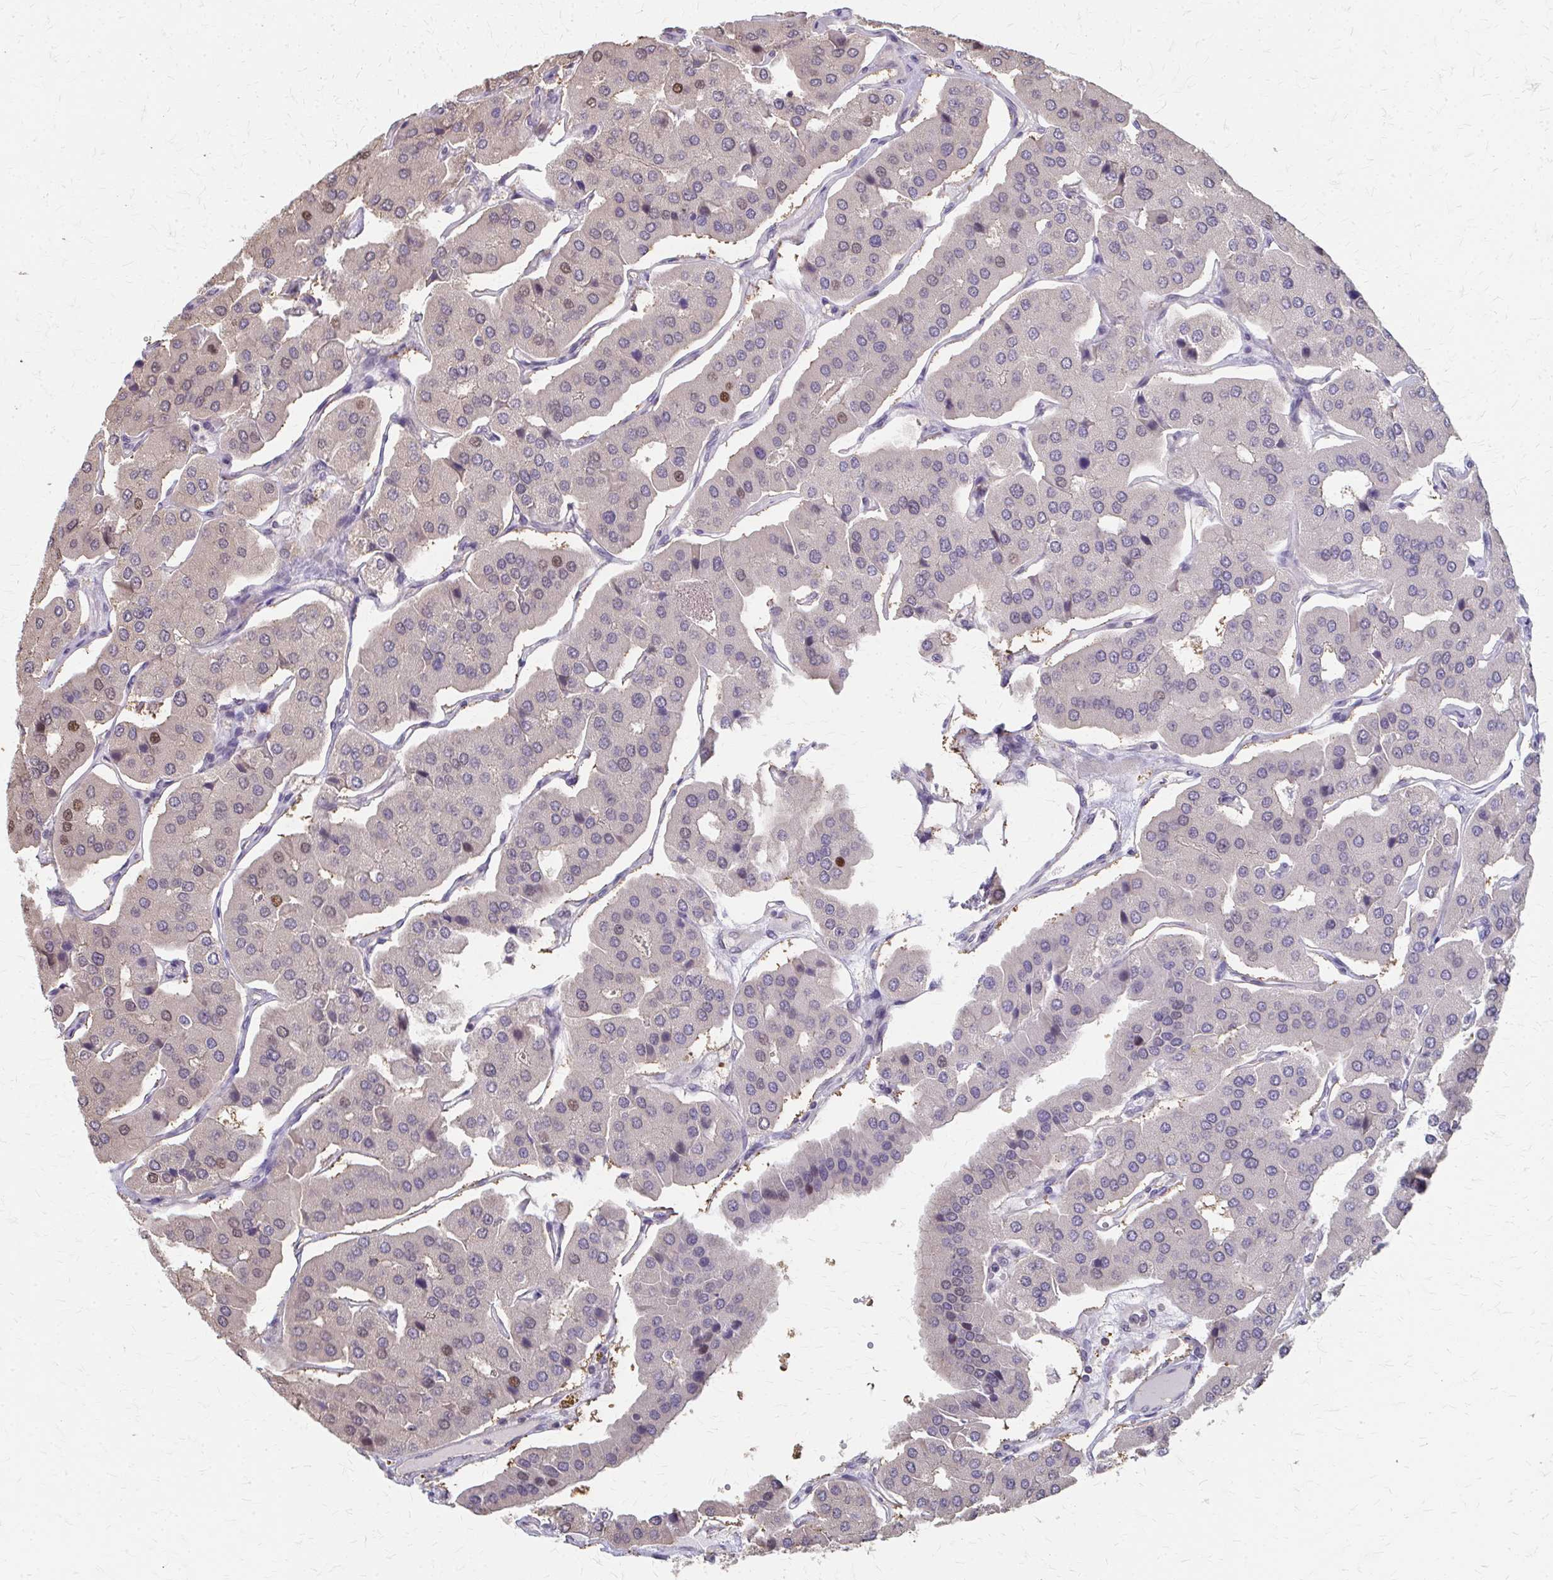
{"staining": {"intensity": "moderate", "quantity": "<25%", "location": "nuclear"}, "tissue": "parathyroid gland", "cell_type": "Glandular cells", "image_type": "normal", "snomed": [{"axis": "morphology", "description": "Normal tissue, NOS"}, {"axis": "morphology", "description": "Adenoma, NOS"}, {"axis": "topography", "description": "Parathyroid gland"}], "caption": "Glandular cells exhibit moderate nuclear expression in approximately <25% of cells in unremarkable parathyroid gland. (DAB IHC, brown staining for protein, blue staining for nuclei).", "gene": "RABGAP1L", "patient": {"sex": "female", "age": 86}}